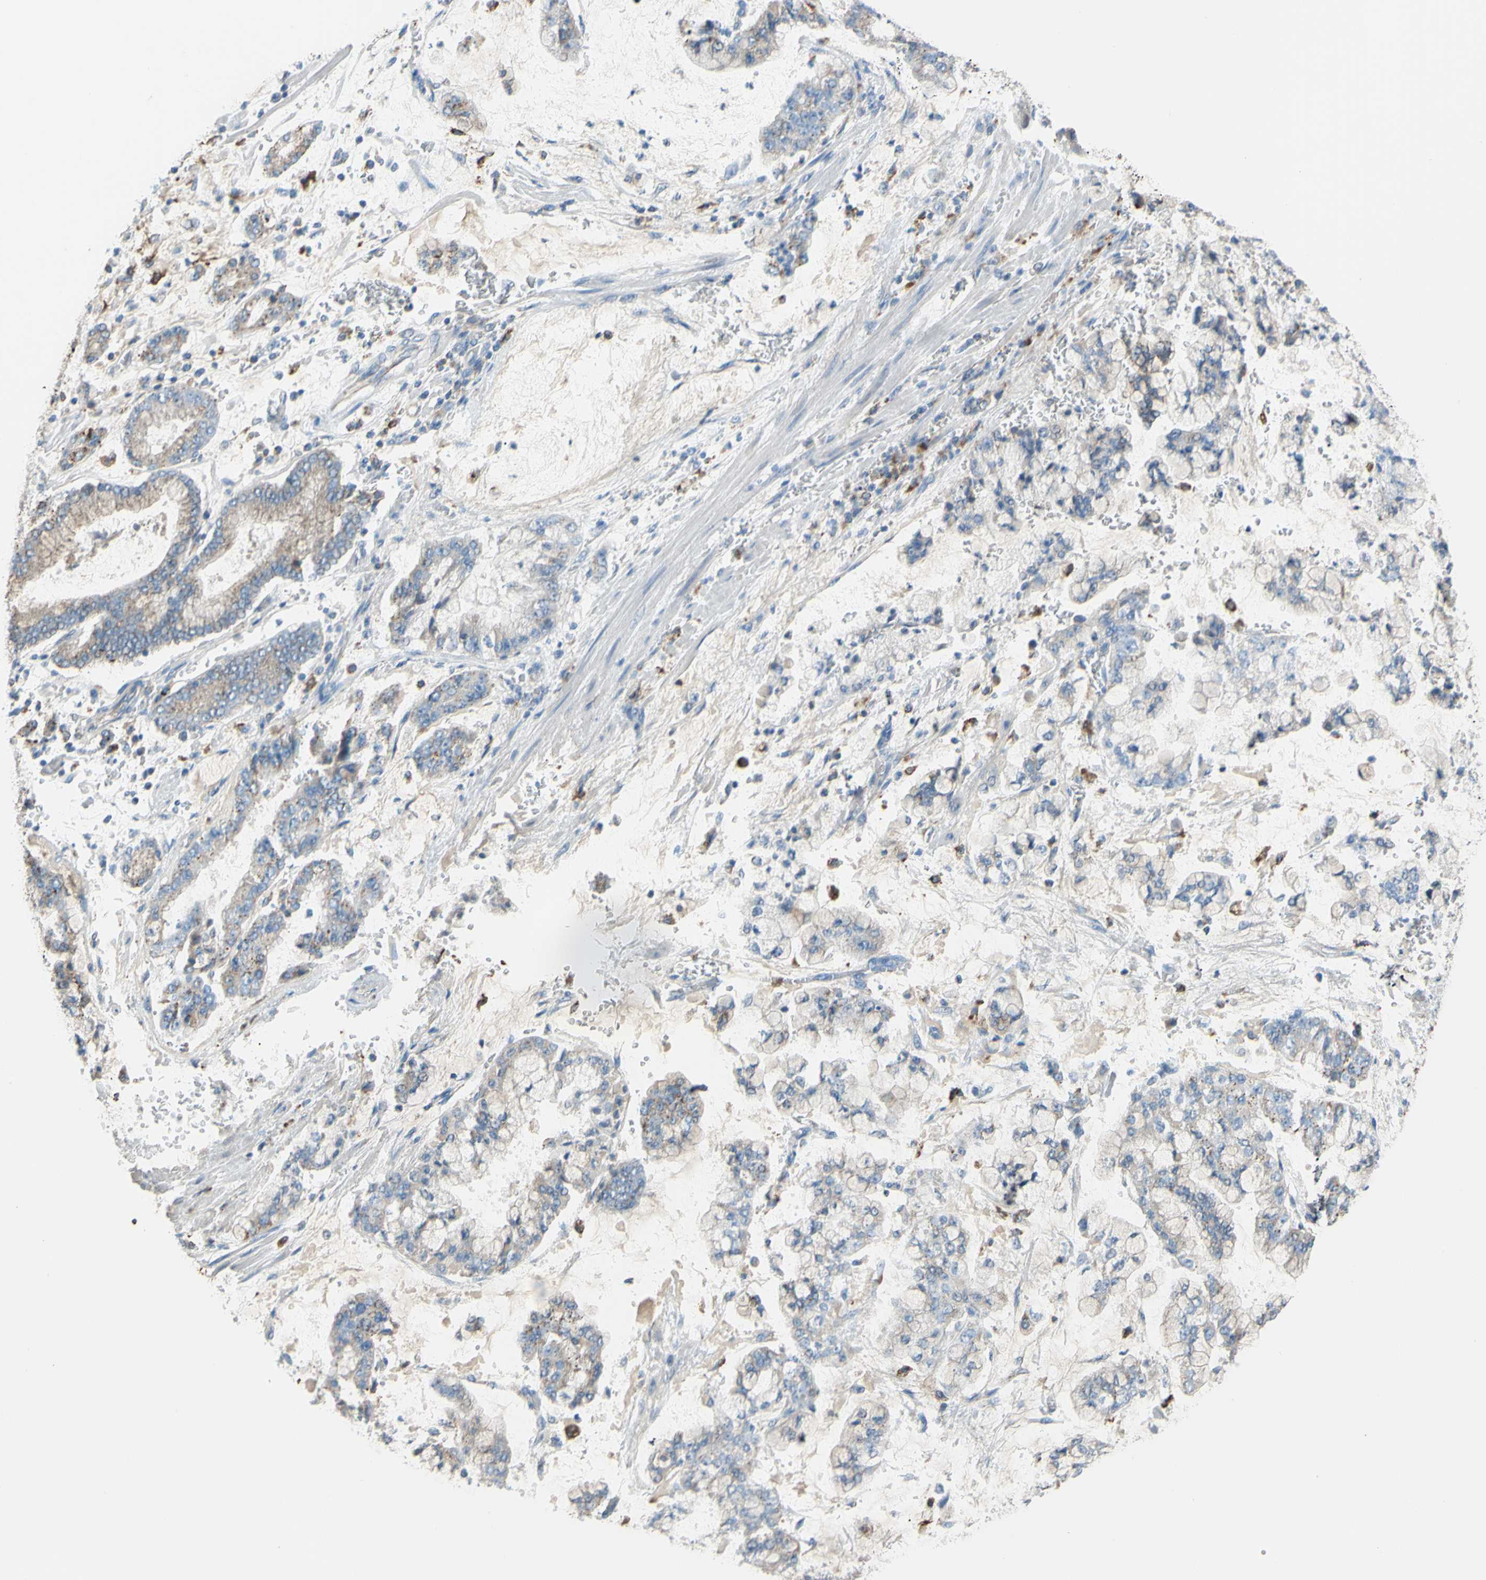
{"staining": {"intensity": "weak", "quantity": "25%-75%", "location": "cytoplasmic/membranous"}, "tissue": "stomach cancer", "cell_type": "Tumor cells", "image_type": "cancer", "snomed": [{"axis": "morphology", "description": "Normal tissue, NOS"}, {"axis": "morphology", "description": "Adenocarcinoma, NOS"}, {"axis": "topography", "description": "Stomach, upper"}, {"axis": "topography", "description": "Stomach"}], "caption": "Immunohistochemical staining of human stomach cancer shows low levels of weak cytoplasmic/membranous protein staining in approximately 25%-75% of tumor cells.", "gene": "CTSD", "patient": {"sex": "male", "age": 76}}